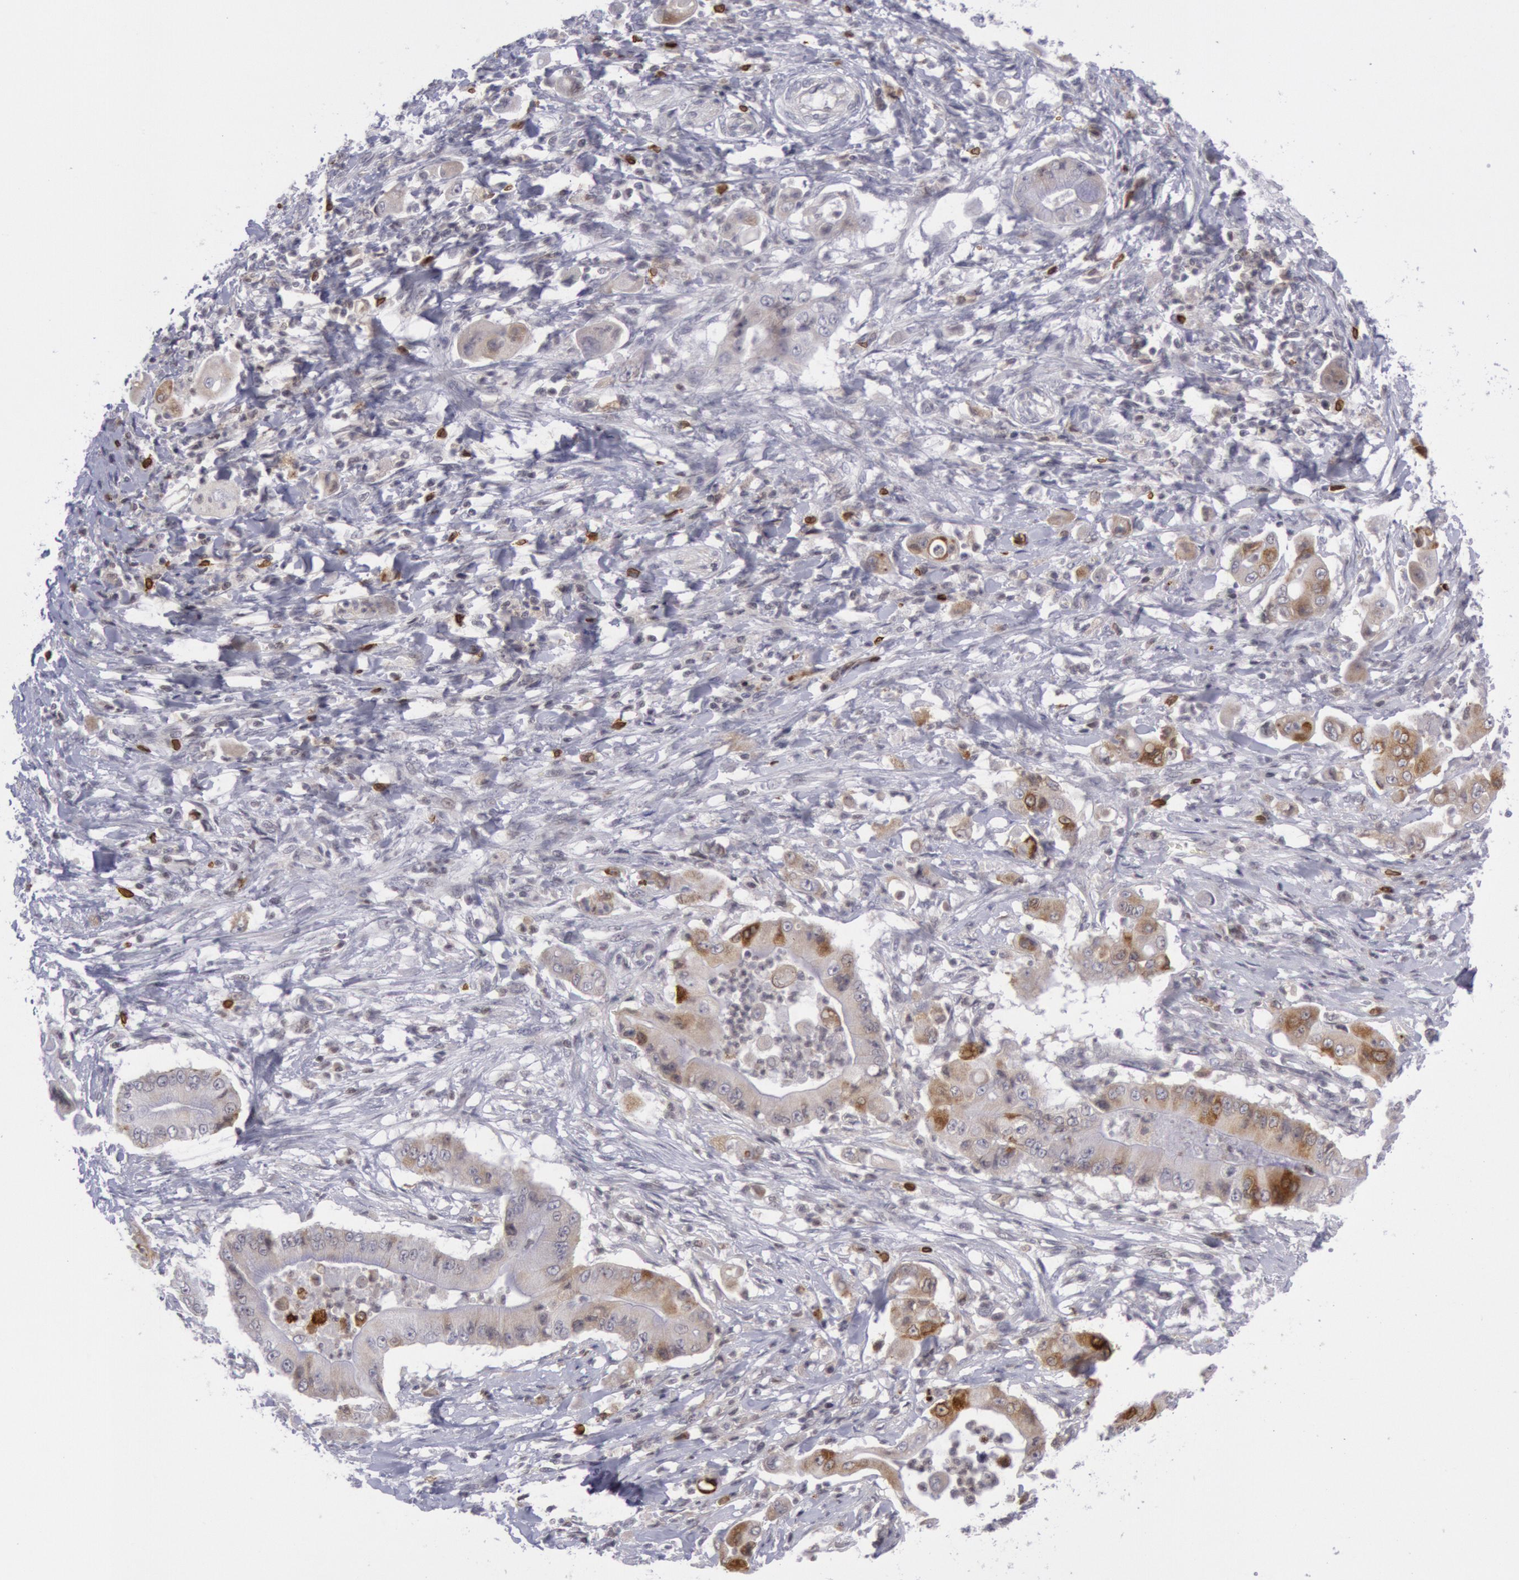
{"staining": {"intensity": "moderate", "quantity": "<25%", "location": "cytoplasmic/membranous"}, "tissue": "pancreatic cancer", "cell_type": "Tumor cells", "image_type": "cancer", "snomed": [{"axis": "morphology", "description": "Adenocarcinoma, NOS"}, {"axis": "topography", "description": "Pancreas"}], "caption": "DAB (3,3'-diaminobenzidine) immunohistochemical staining of human pancreatic cancer (adenocarcinoma) shows moderate cytoplasmic/membranous protein positivity in approximately <25% of tumor cells.", "gene": "PTGS2", "patient": {"sex": "male", "age": 62}}